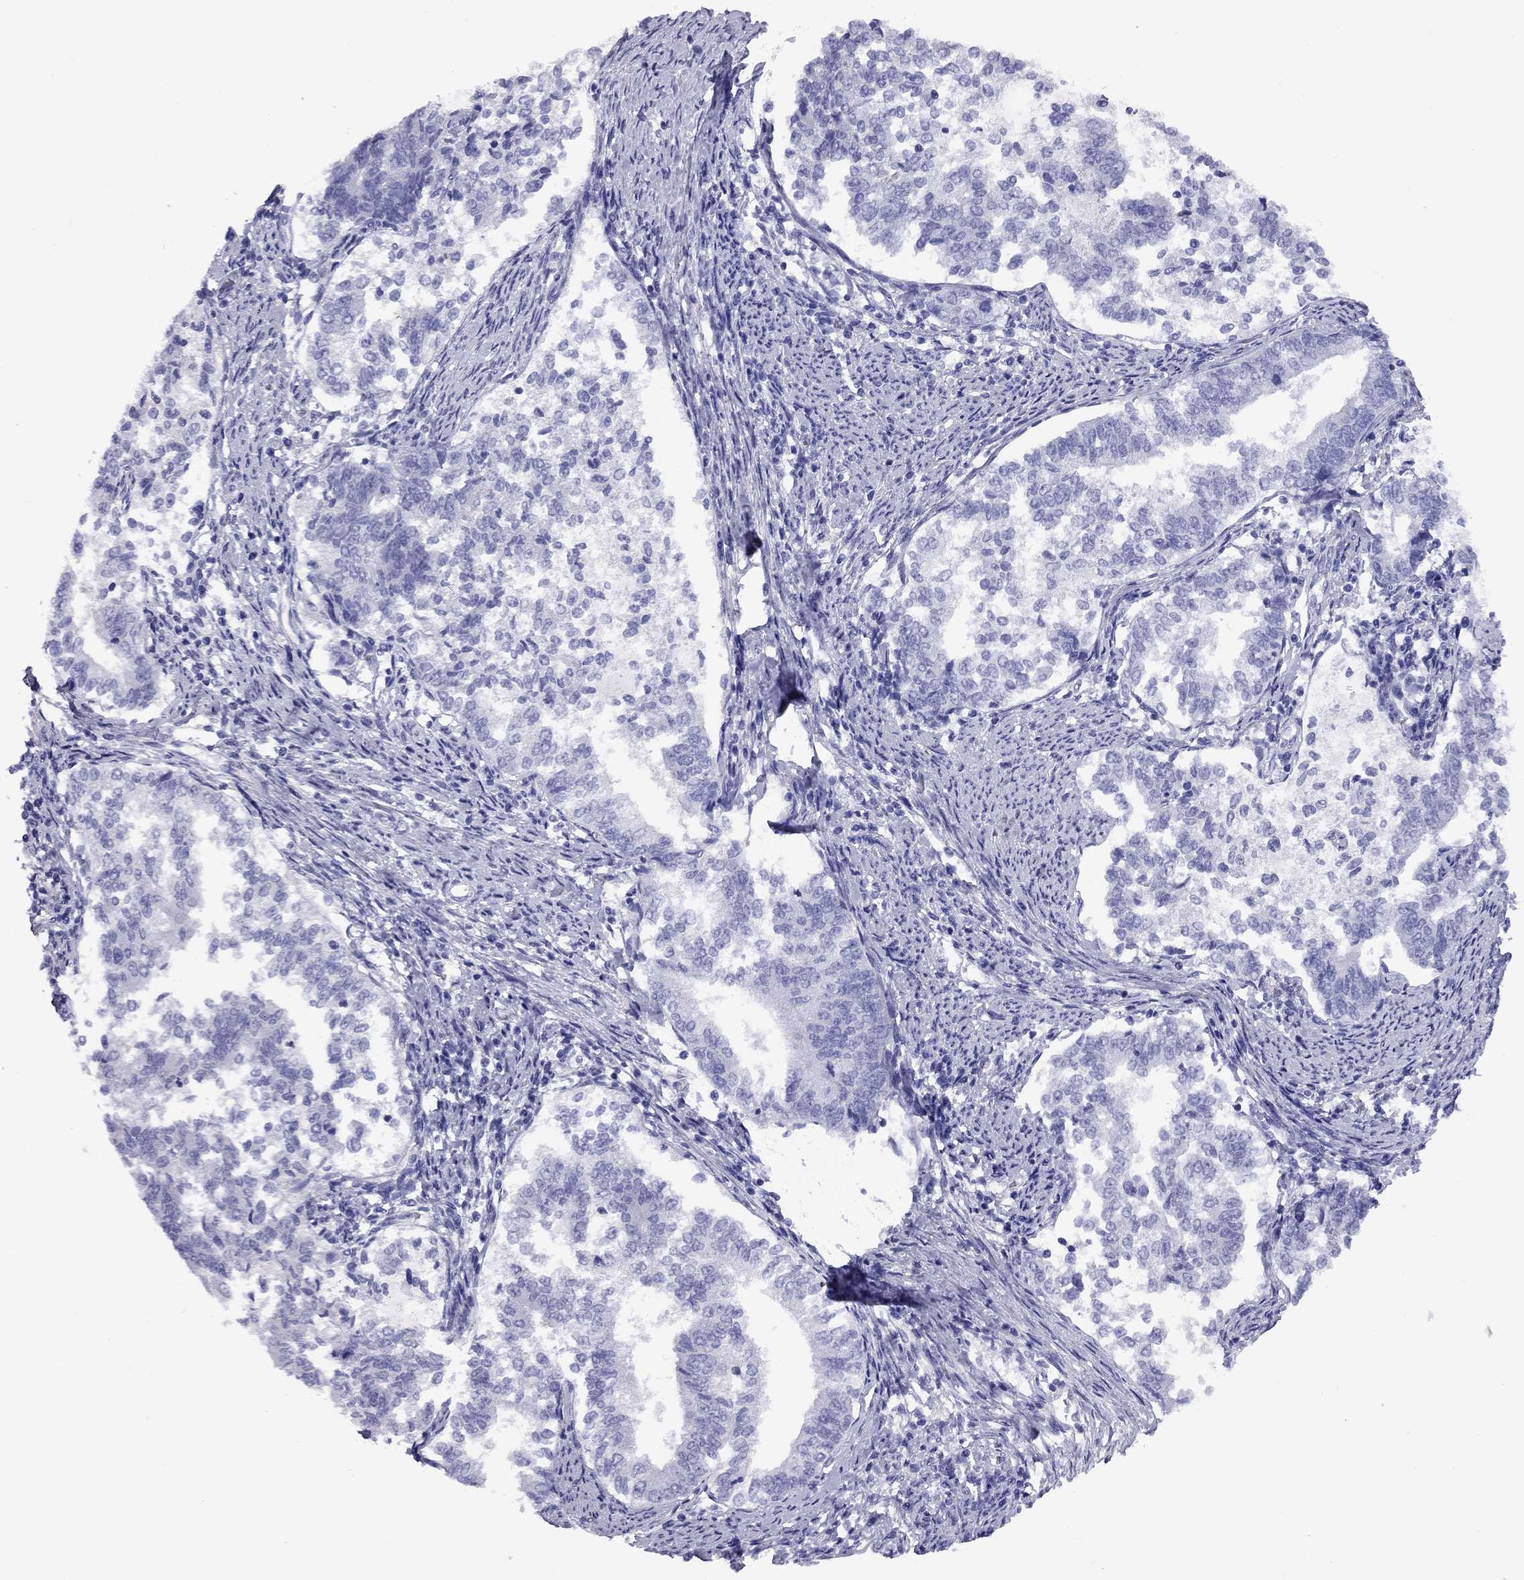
{"staining": {"intensity": "negative", "quantity": "none", "location": "none"}, "tissue": "endometrial cancer", "cell_type": "Tumor cells", "image_type": "cancer", "snomed": [{"axis": "morphology", "description": "Adenocarcinoma, NOS"}, {"axis": "topography", "description": "Endometrium"}], "caption": "High magnification brightfield microscopy of endometrial cancer (adenocarcinoma) stained with DAB (brown) and counterstained with hematoxylin (blue): tumor cells show no significant positivity.", "gene": "FSCN3", "patient": {"sex": "female", "age": 65}}